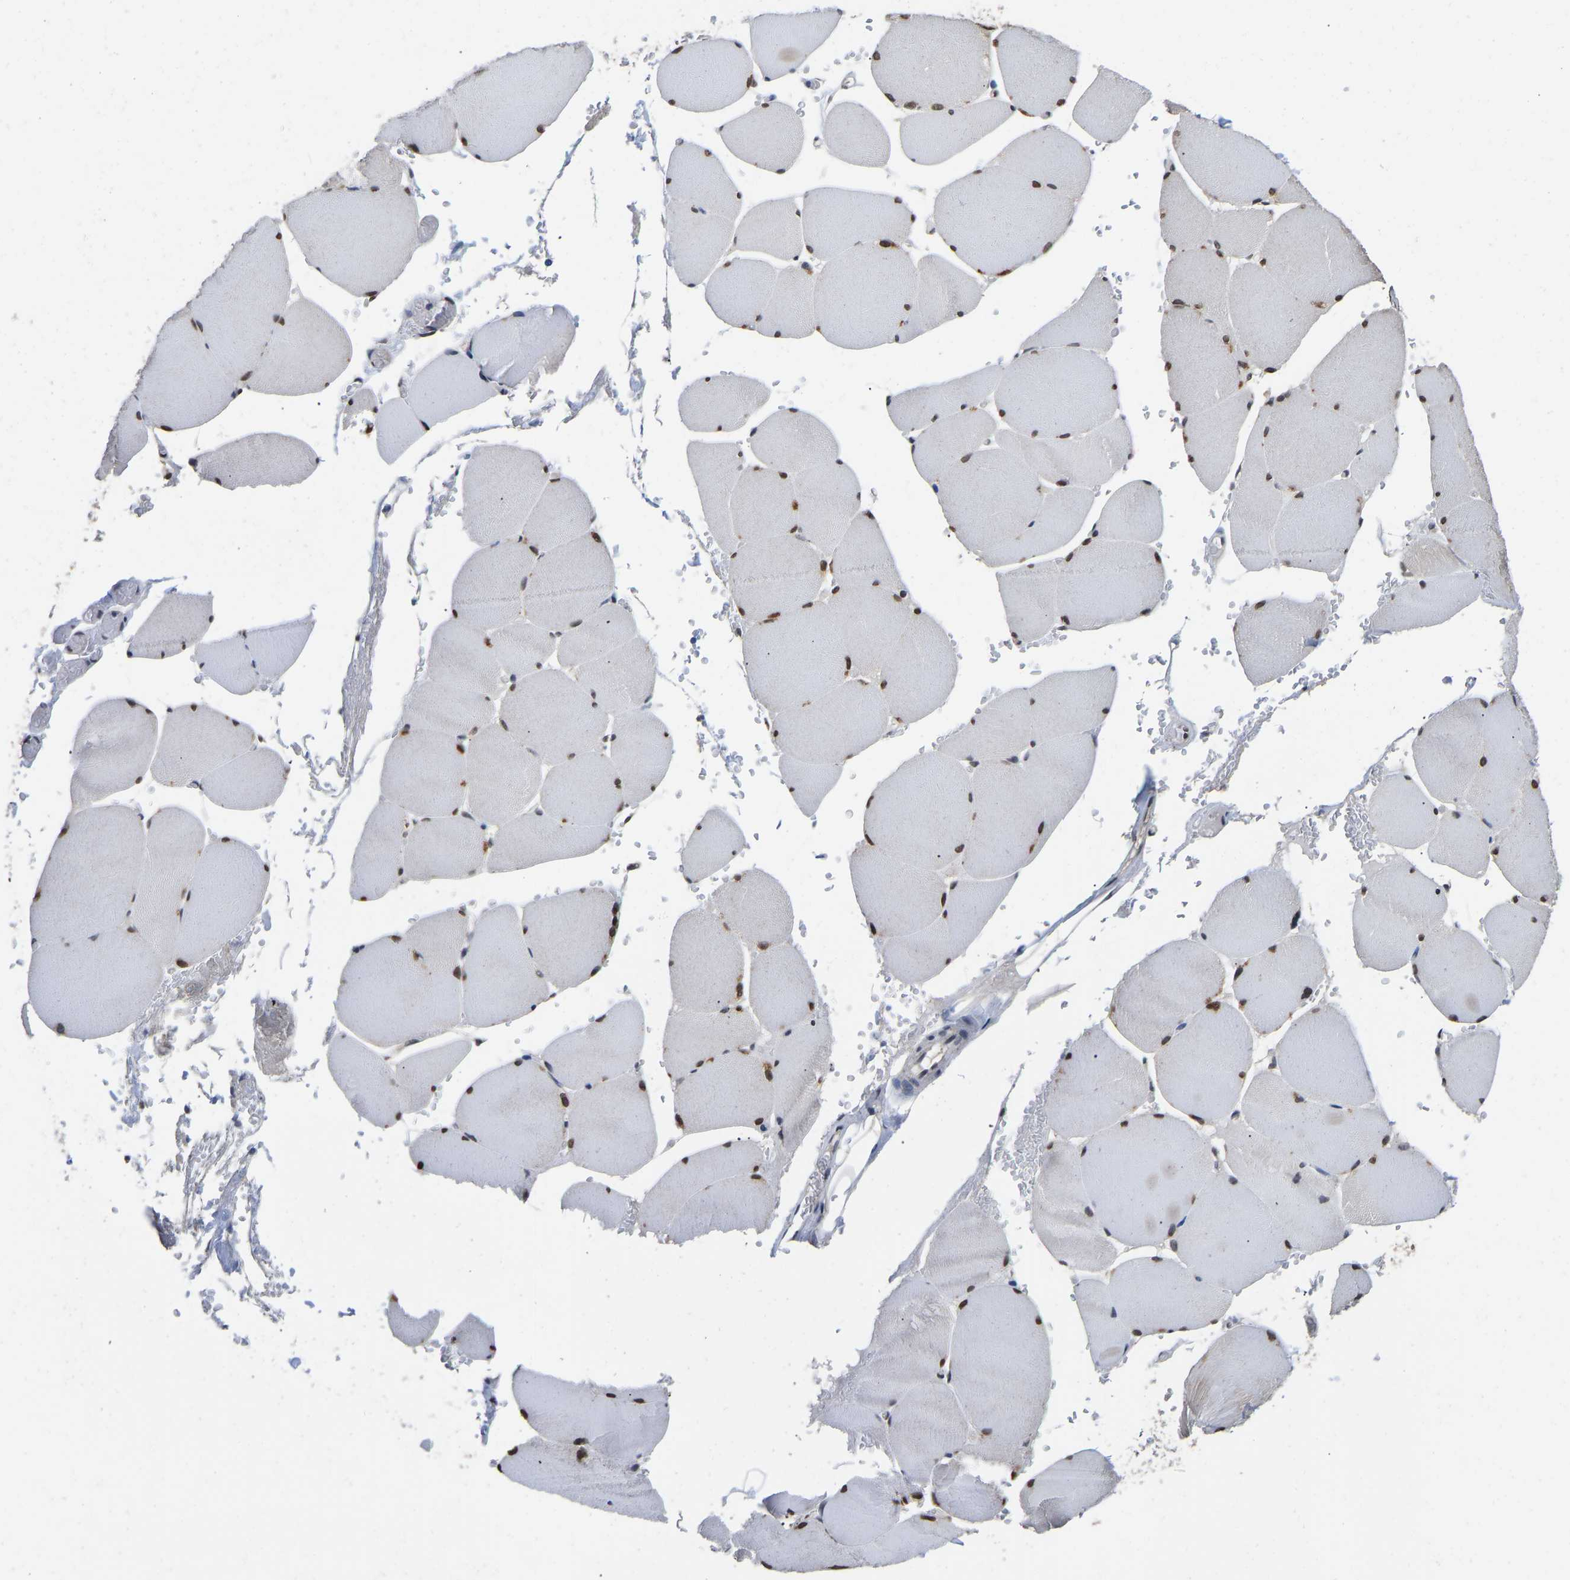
{"staining": {"intensity": "moderate", "quantity": "25%-75%", "location": "nuclear"}, "tissue": "skeletal muscle", "cell_type": "Myocytes", "image_type": "normal", "snomed": [{"axis": "morphology", "description": "Normal tissue, NOS"}, {"axis": "topography", "description": "Skin"}, {"axis": "topography", "description": "Skeletal muscle"}], "caption": "Immunohistochemical staining of benign skeletal muscle shows 25%-75% levels of moderate nuclear protein expression in approximately 25%-75% of myocytes. (Brightfield microscopy of DAB IHC at high magnification).", "gene": "QKI", "patient": {"sex": "male", "age": 83}}